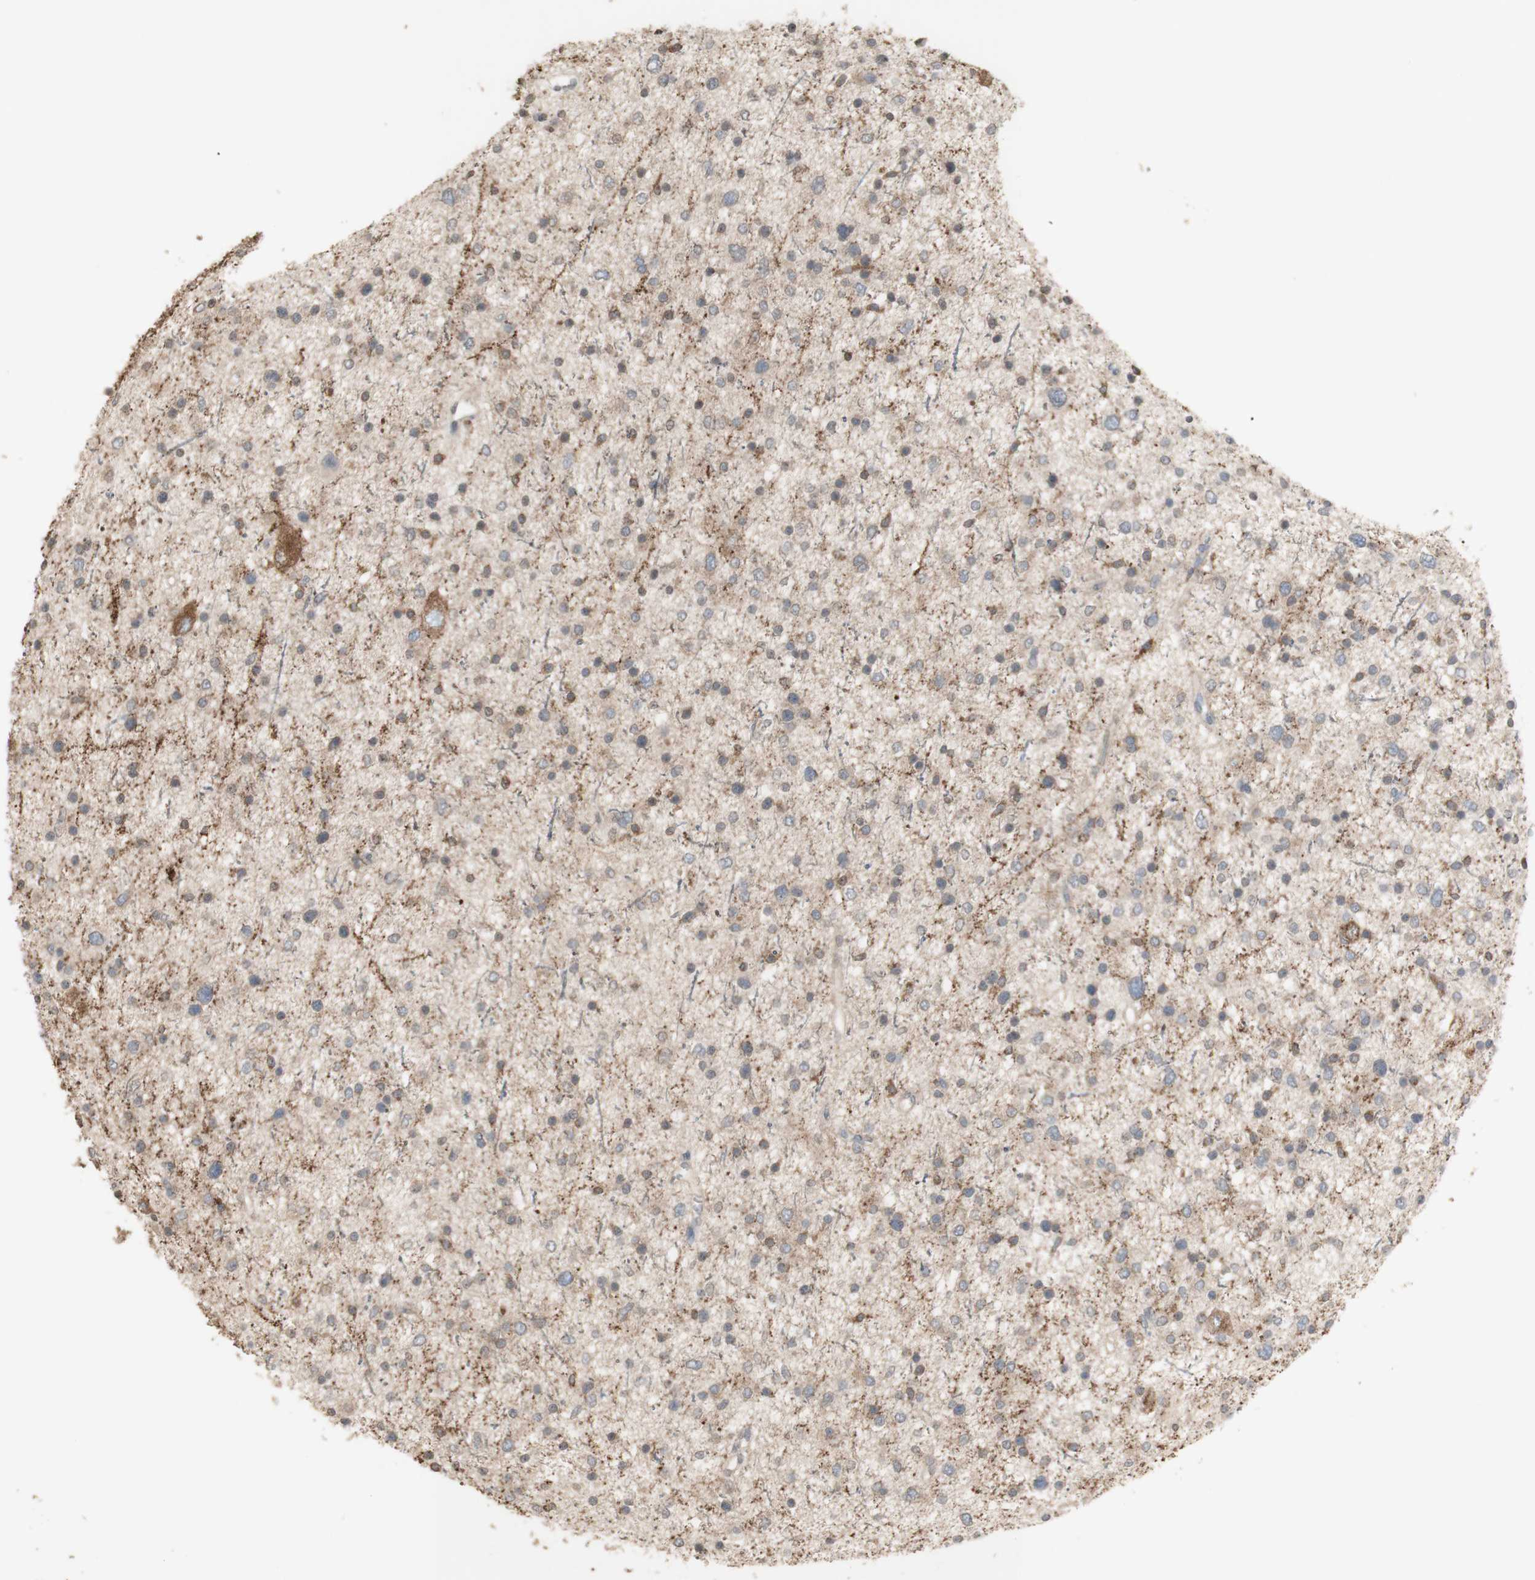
{"staining": {"intensity": "negative", "quantity": "none", "location": "none"}, "tissue": "glioma", "cell_type": "Tumor cells", "image_type": "cancer", "snomed": [{"axis": "morphology", "description": "Glioma, malignant, Low grade"}, {"axis": "topography", "description": "Brain"}], "caption": "A high-resolution micrograph shows immunohistochemistry staining of malignant glioma (low-grade), which reveals no significant positivity in tumor cells. (DAB (3,3'-diaminobenzidine) immunohistochemistry (IHC) visualized using brightfield microscopy, high magnification).", "gene": "ATP6V1E1", "patient": {"sex": "female", "age": 37}}